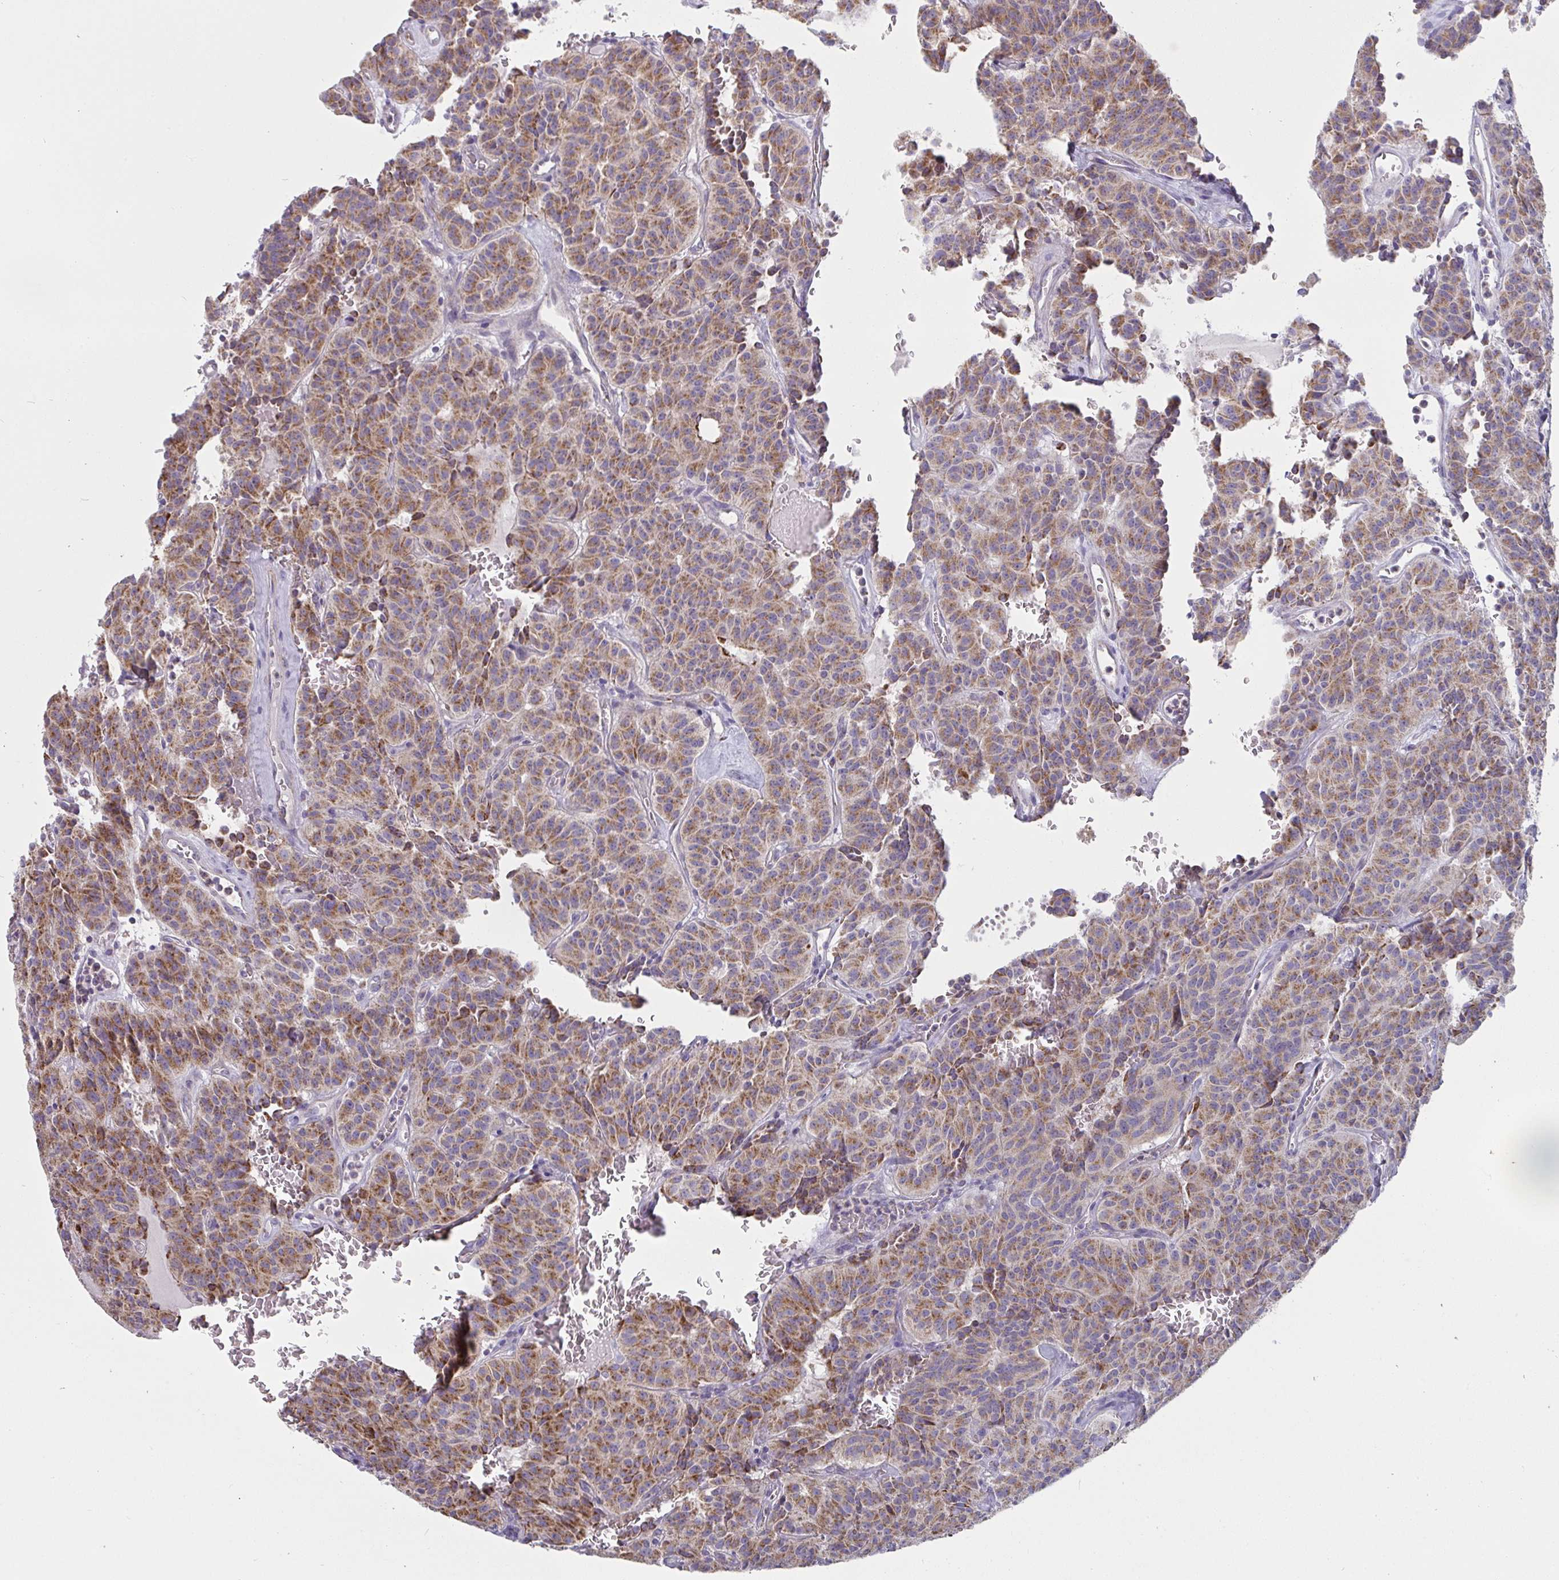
{"staining": {"intensity": "moderate", "quantity": ">75%", "location": "cytoplasmic/membranous"}, "tissue": "carcinoid", "cell_type": "Tumor cells", "image_type": "cancer", "snomed": [{"axis": "morphology", "description": "Carcinoid, malignant, NOS"}, {"axis": "topography", "description": "Lung"}], "caption": "Tumor cells demonstrate moderate cytoplasmic/membranous expression in about >75% of cells in malignant carcinoid. (DAB (3,3'-diaminobenzidine) IHC, brown staining for protein, blue staining for nuclei).", "gene": "FAHD1", "patient": {"sex": "female", "age": 61}}